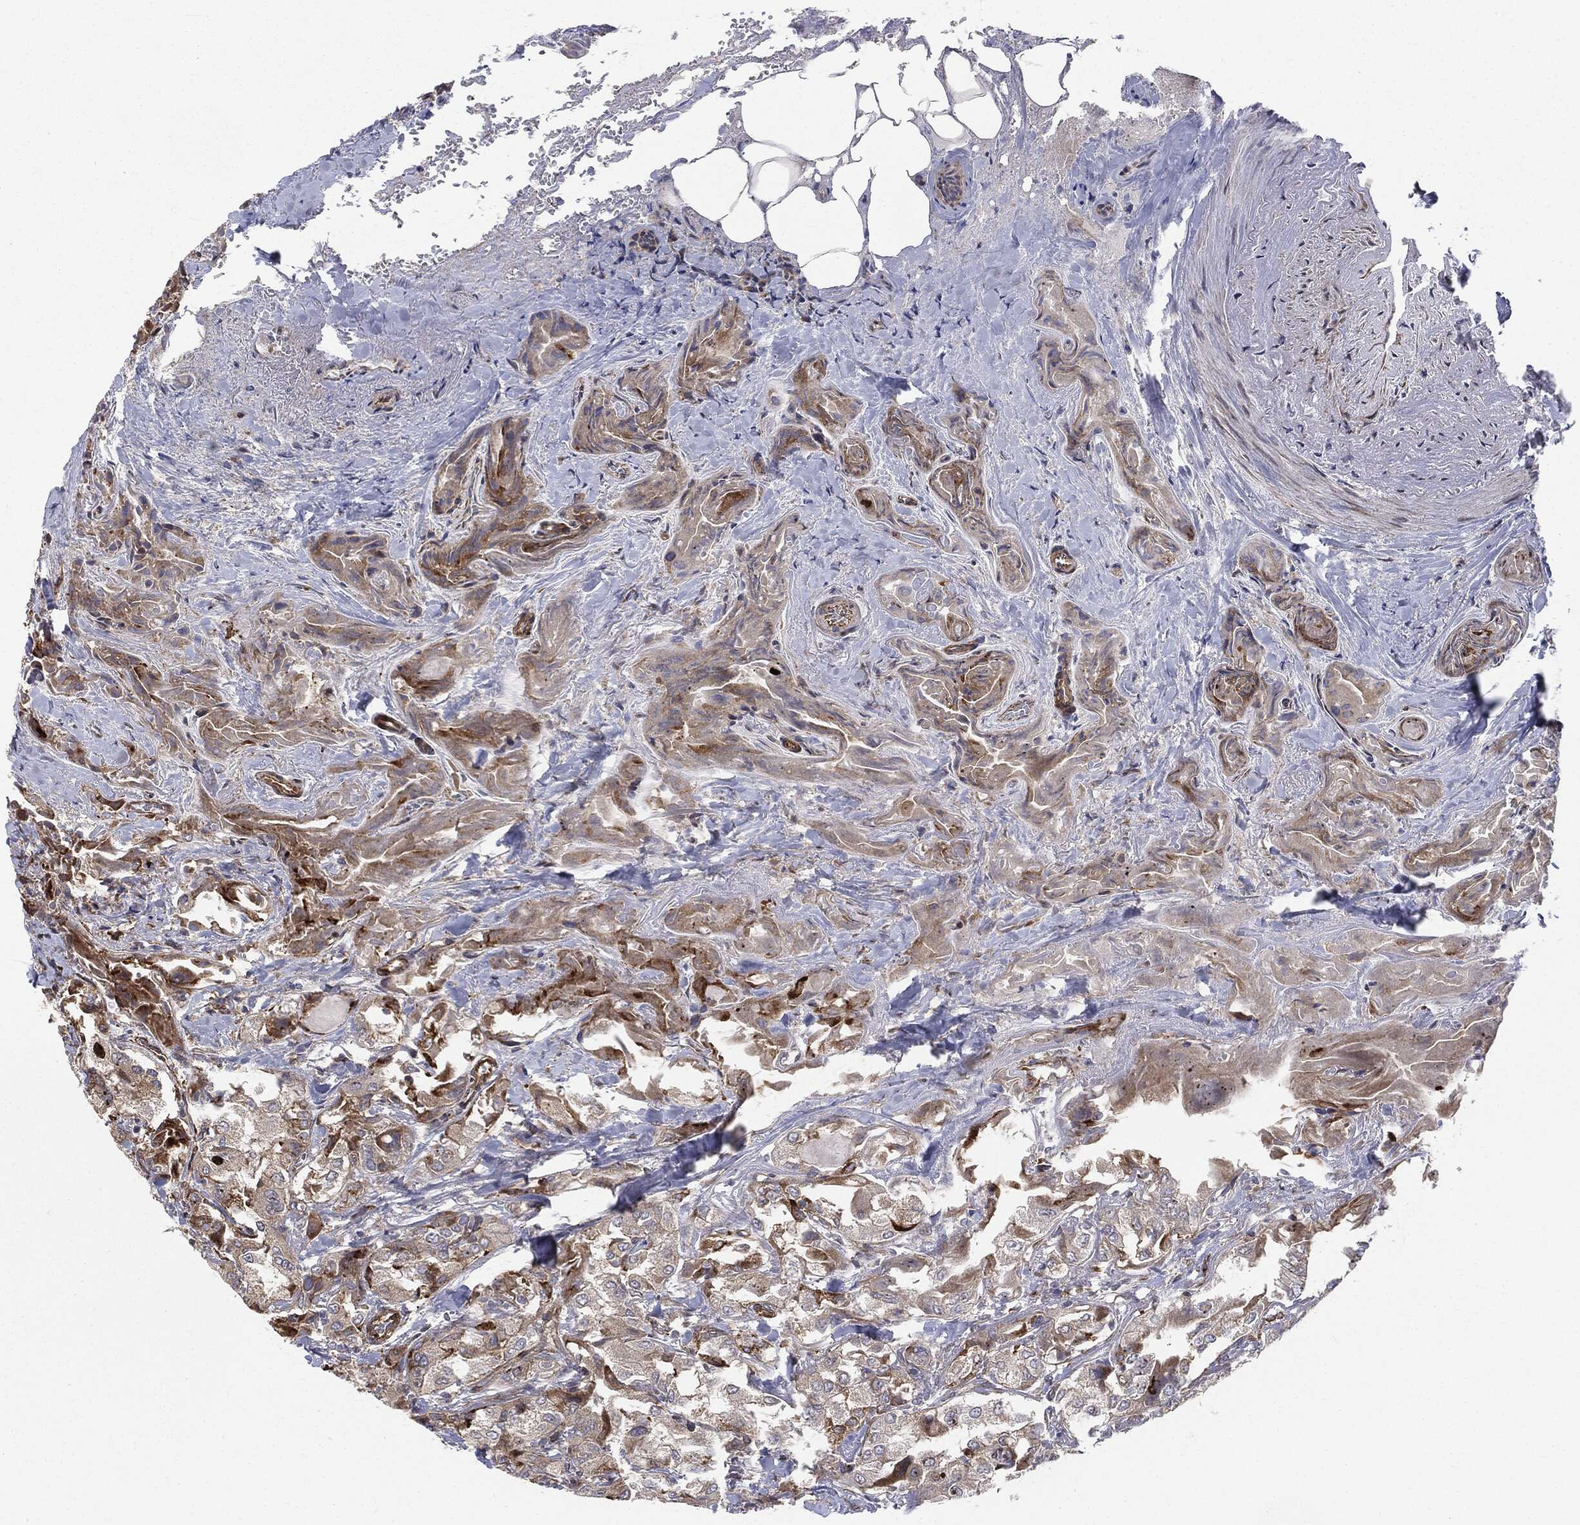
{"staining": {"intensity": "moderate", "quantity": "25%-75%", "location": "cytoplasmic/membranous"}, "tissue": "thyroid cancer", "cell_type": "Tumor cells", "image_type": "cancer", "snomed": [{"axis": "morphology", "description": "Normal tissue, NOS"}, {"axis": "morphology", "description": "Papillary adenocarcinoma, NOS"}, {"axis": "topography", "description": "Thyroid gland"}], "caption": "Immunohistochemical staining of thyroid cancer (papillary adenocarcinoma) displays medium levels of moderate cytoplasmic/membranous positivity in about 25%-75% of tumor cells.", "gene": "CYLD", "patient": {"sex": "female", "age": 66}}